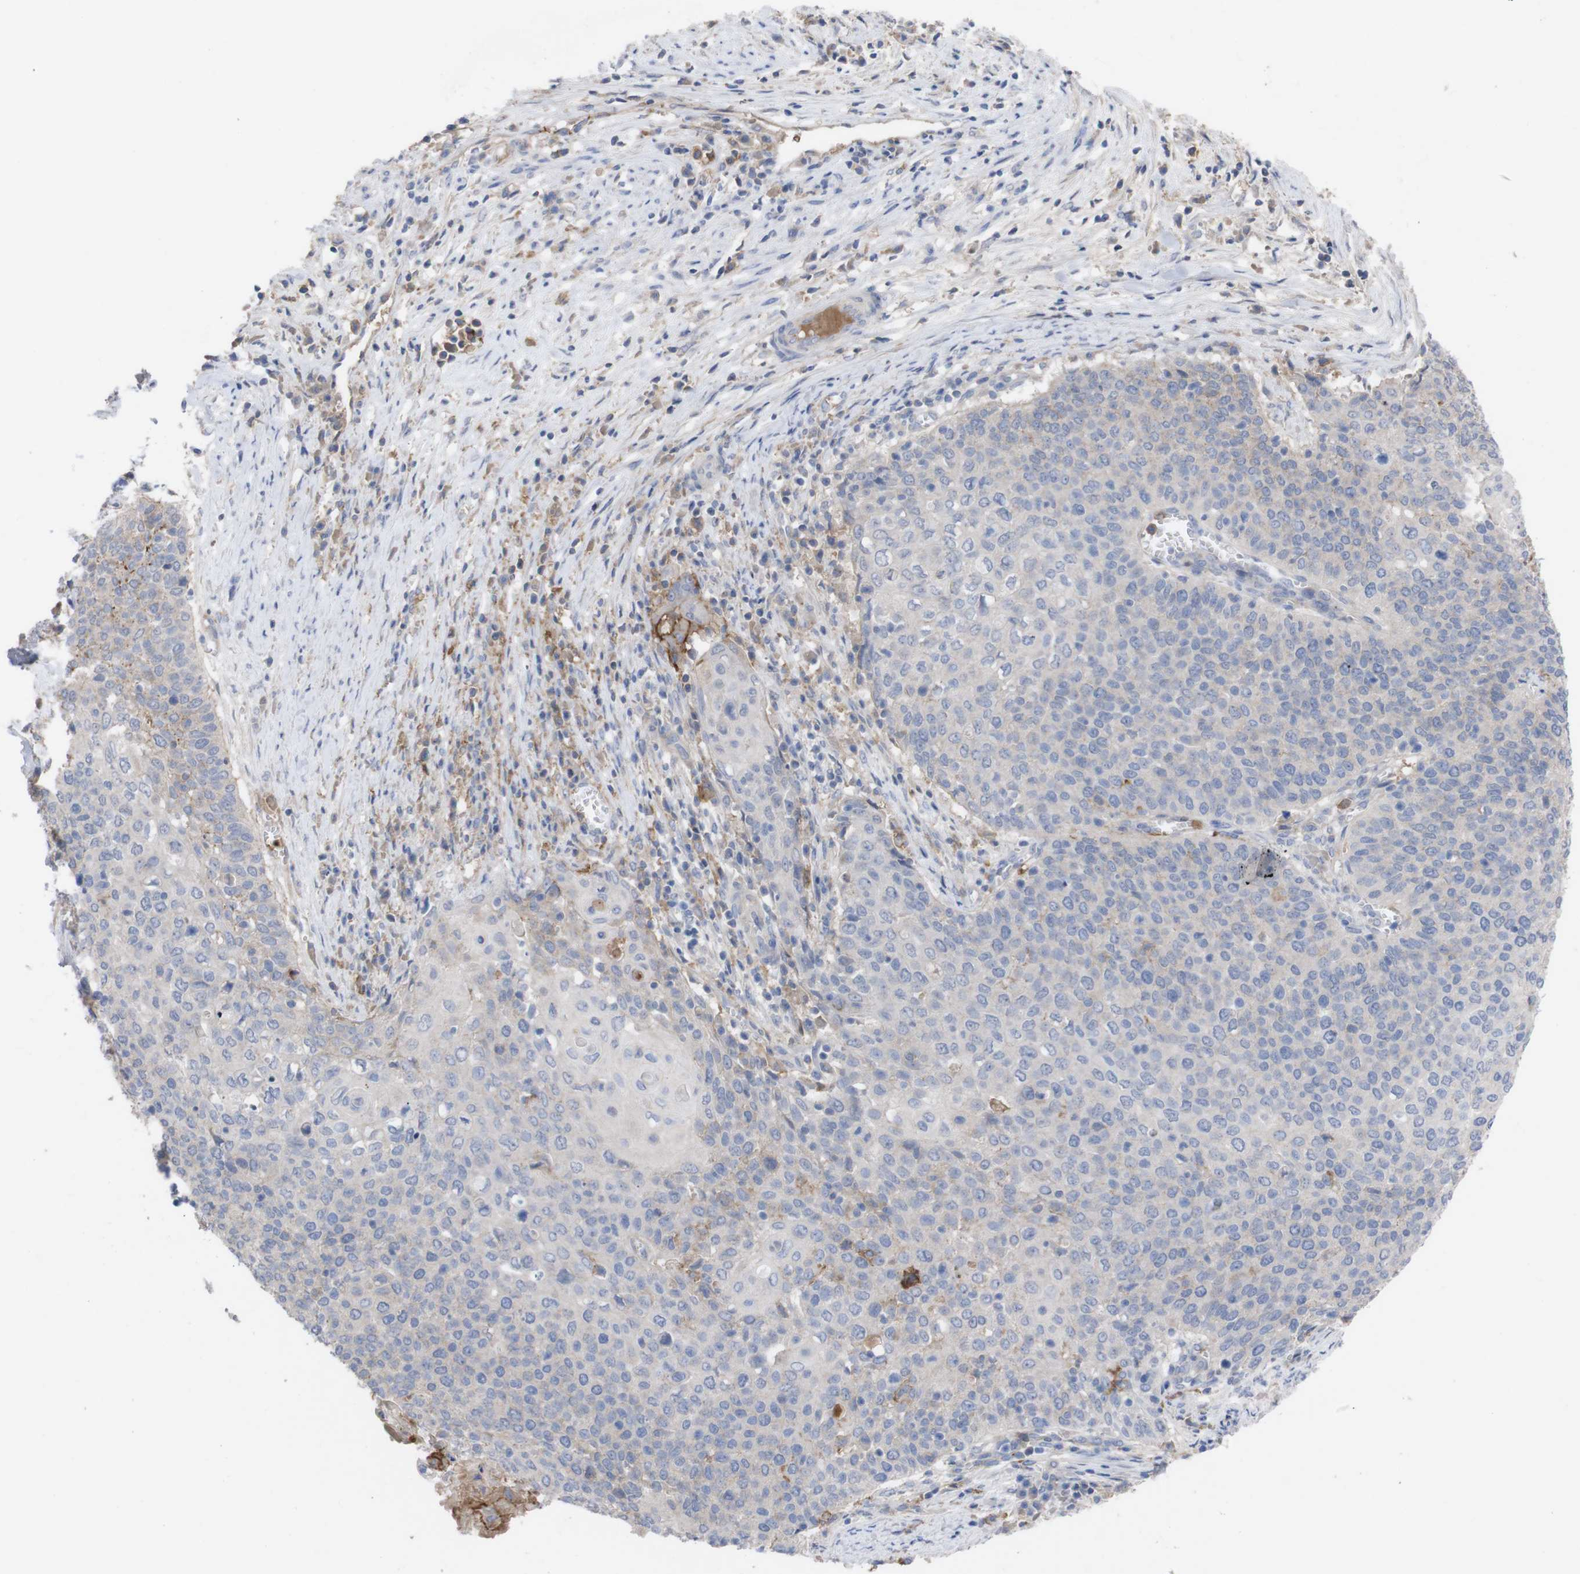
{"staining": {"intensity": "weak", "quantity": "<25%", "location": "cytoplasmic/membranous"}, "tissue": "cervical cancer", "cell_type": "Tumor cells", "image_type": "cancer", "snomed": [{"axis": "morphology", "description": "Squamous cell carcinoma, NOS"}, {"axis": "topography", "description": "Cervix"}], "caption": "Image shows no protein positivity in tumor cells of cervical cancer tissue.", "gene": "C5AR1", "patient": {"sex": "female", "age": 39}}